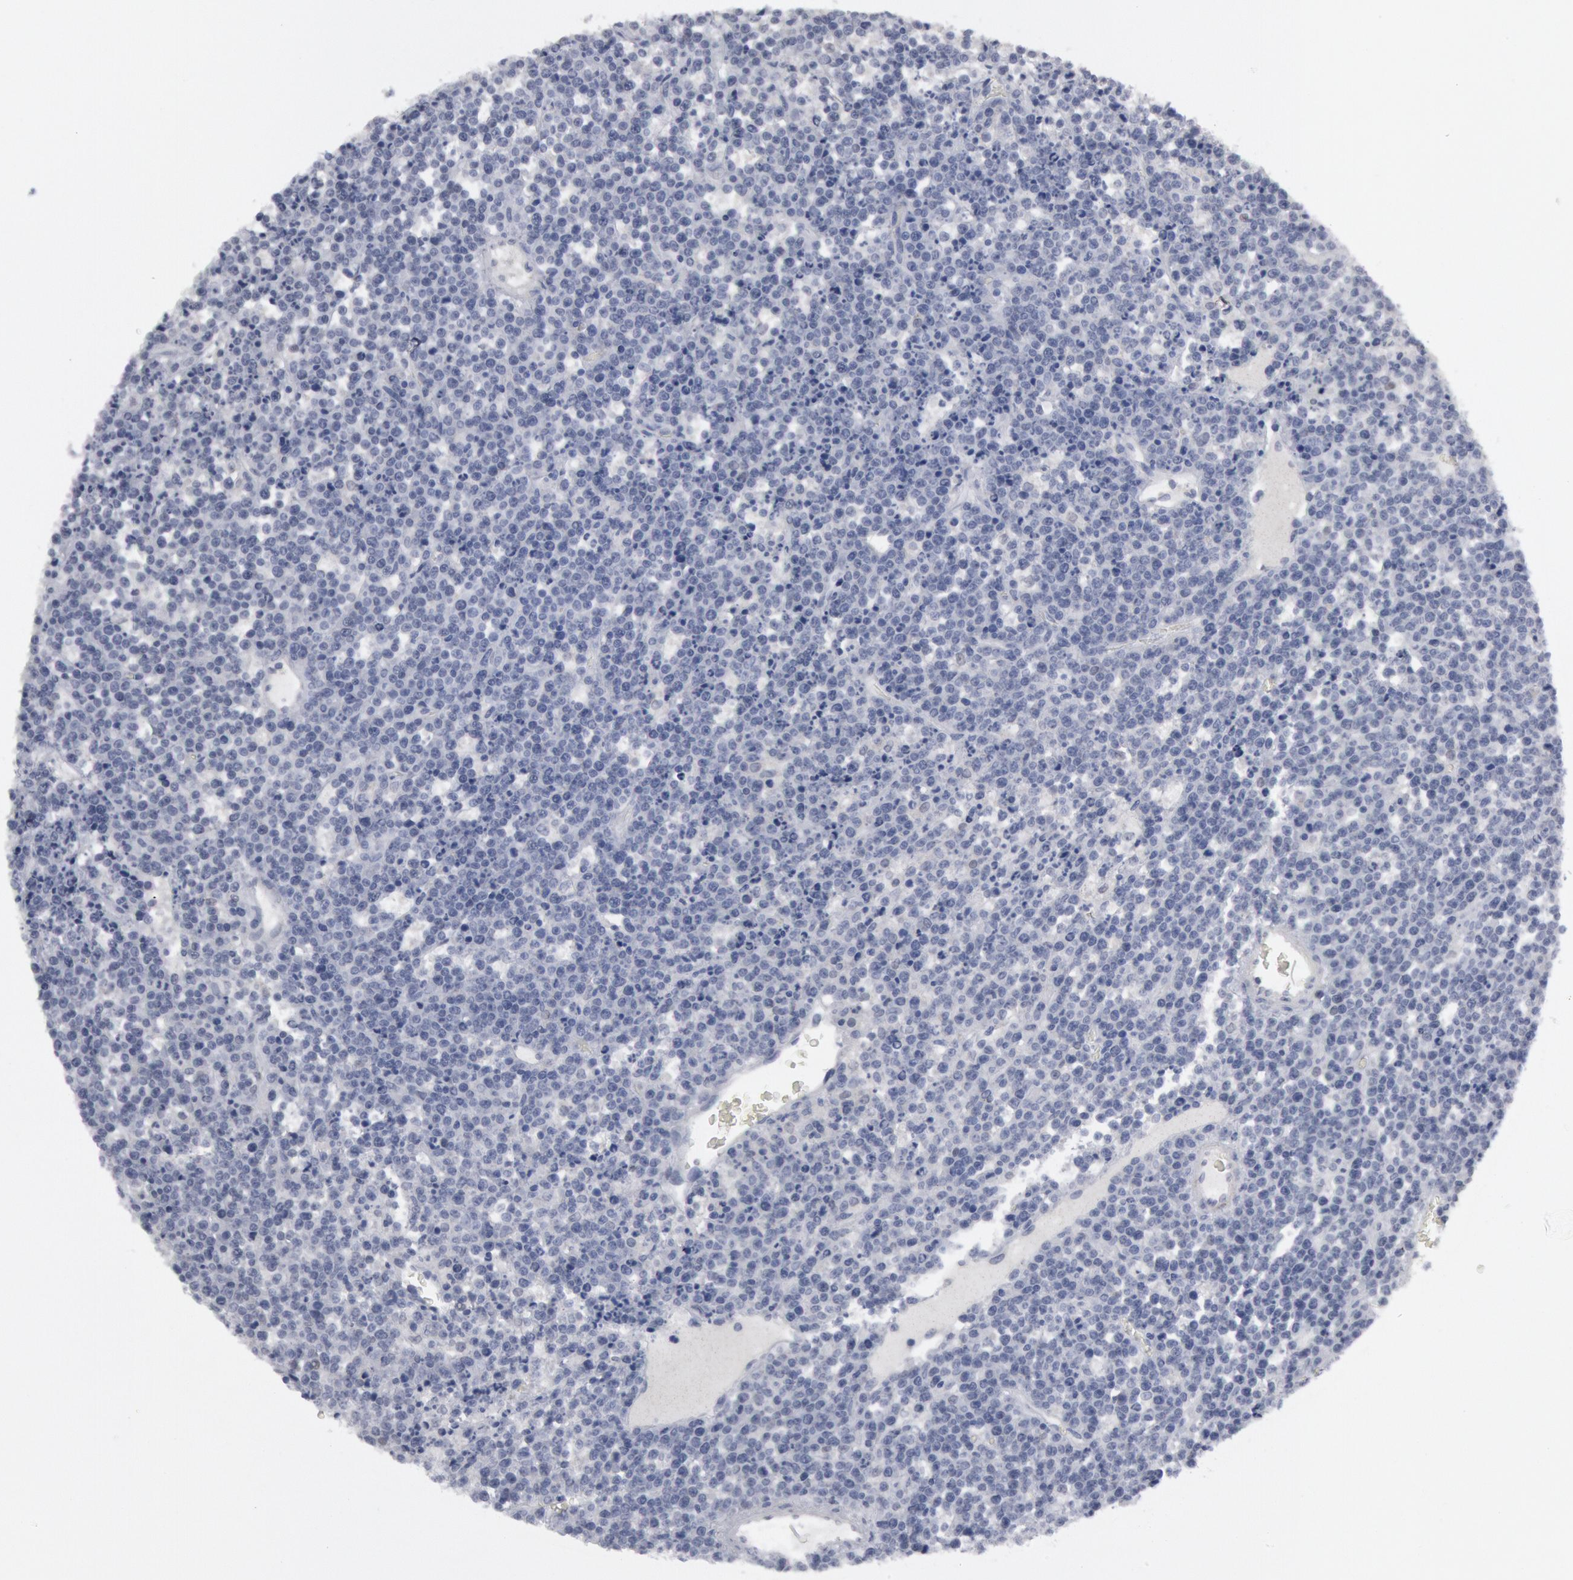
{"staining": {"intensity": "negative", "quantity": "none", "location": "none"}, "tissue": "lymphoma", "cell_type": "Tumor cells", "image_type": "cancer", "snomed": [{"axis": "morphology", "description": "Malignant lymphoma, non-Hodgkin's type, High grade"}, {"axis": "topography", "description": "Ovary"}], "caption": "Tumor cells are negative for protein expression in human high-grade malignant lymphoma, non-Hodgkin's type.", "gene": "DMC1", "patient": {"sex": "female", "age": 56}}